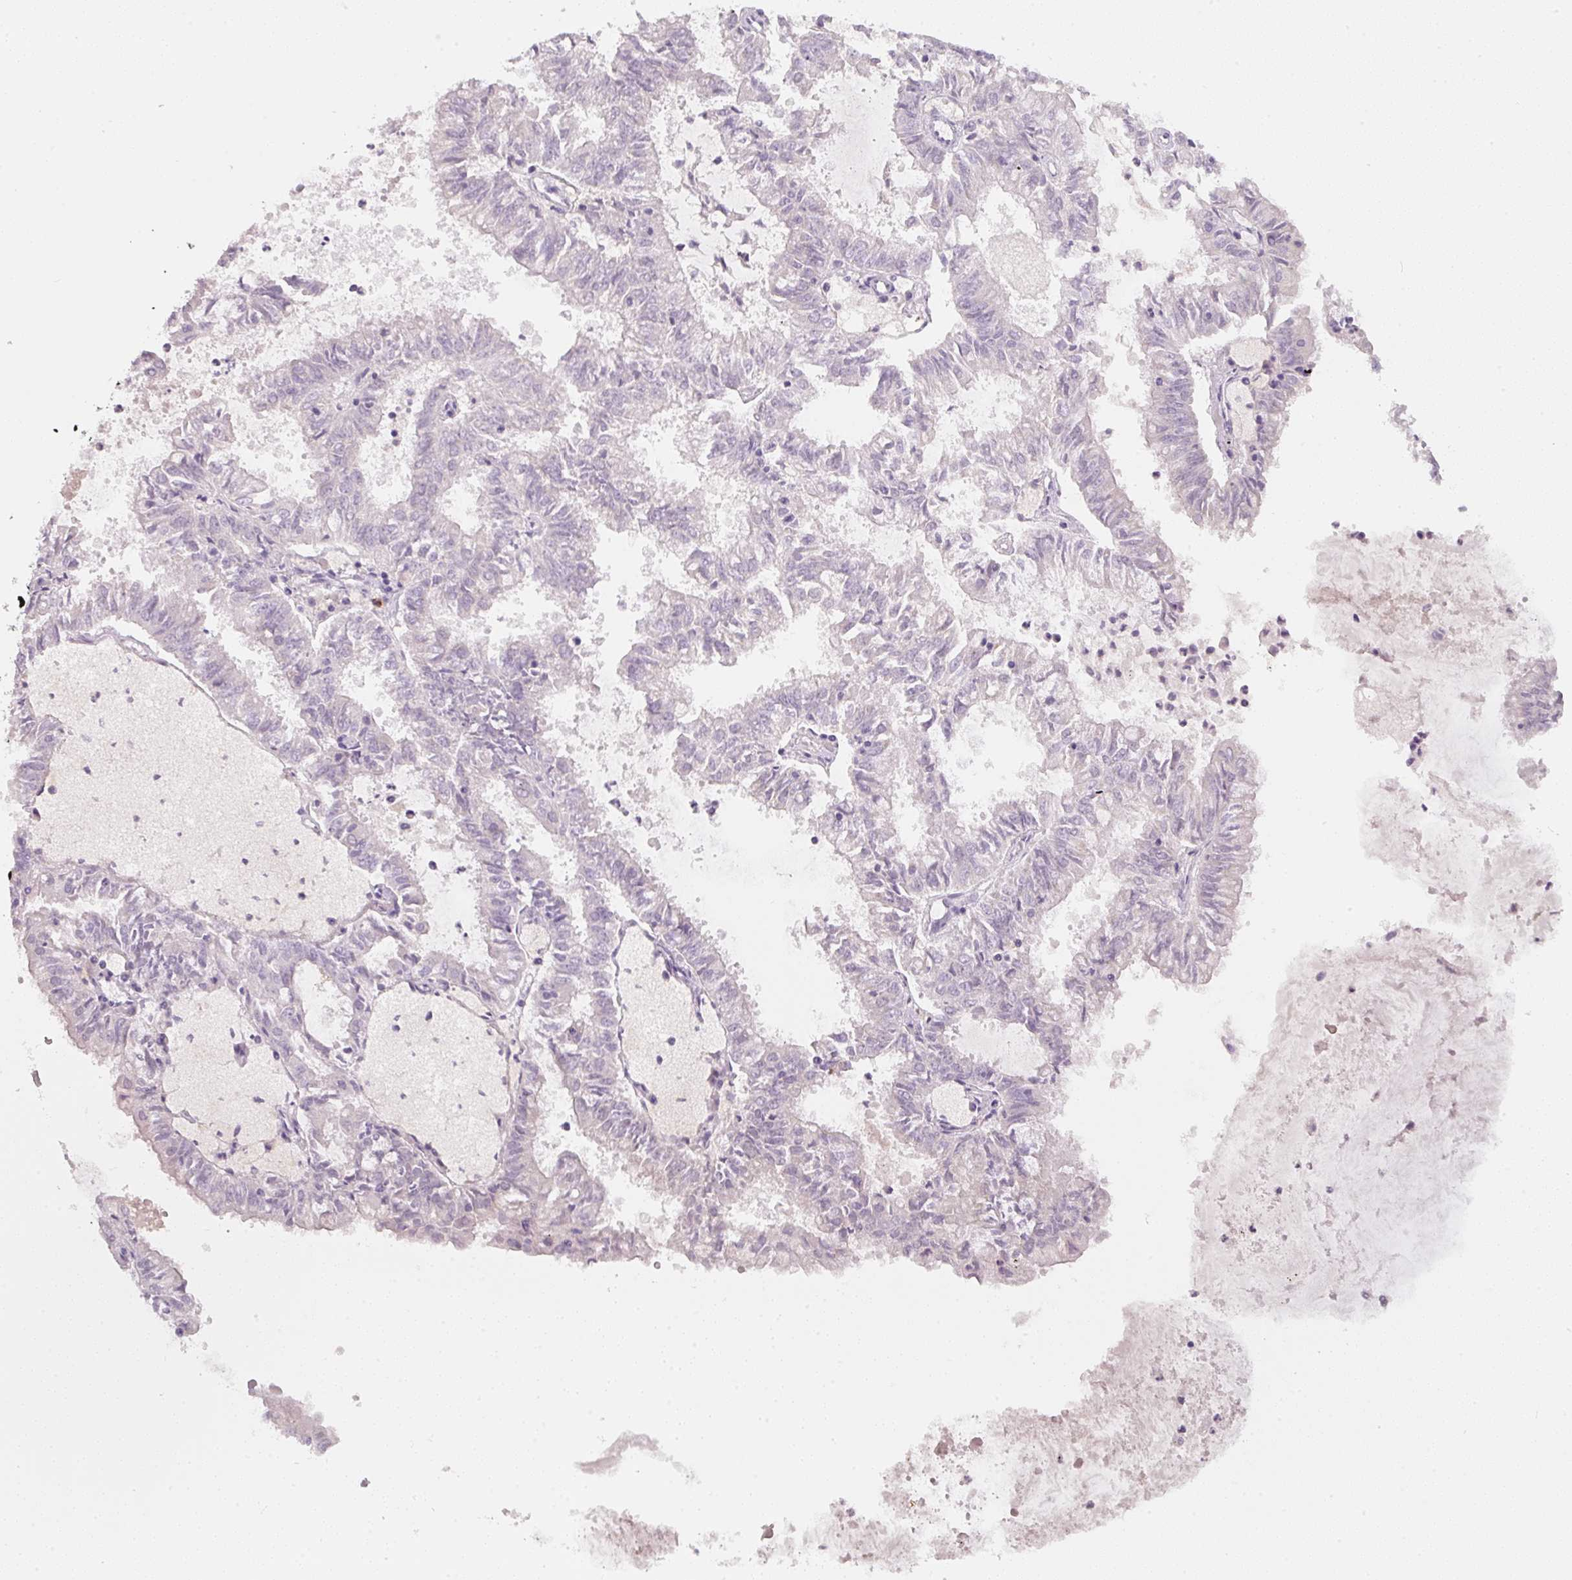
{"staining": {"intensity": "negative", "quantity": "none", "location": "none"}, "tissue": "endometrial cancer", "cell_type": "Tumor cells", "image_type": "cancer", "snomed": [{"axis": "morphology", "description": "Adenocarcinoma, NOS"}, {"axis": "topography", "description": "Endometrium"}], "caption": "This is an immunohistochemistry photomicrograph of endometrial adenocarcinoma. There is no expression in tumor cells.", "gene": "ENSG00000206549", "patient": {"sex": "female", "age": 57}}